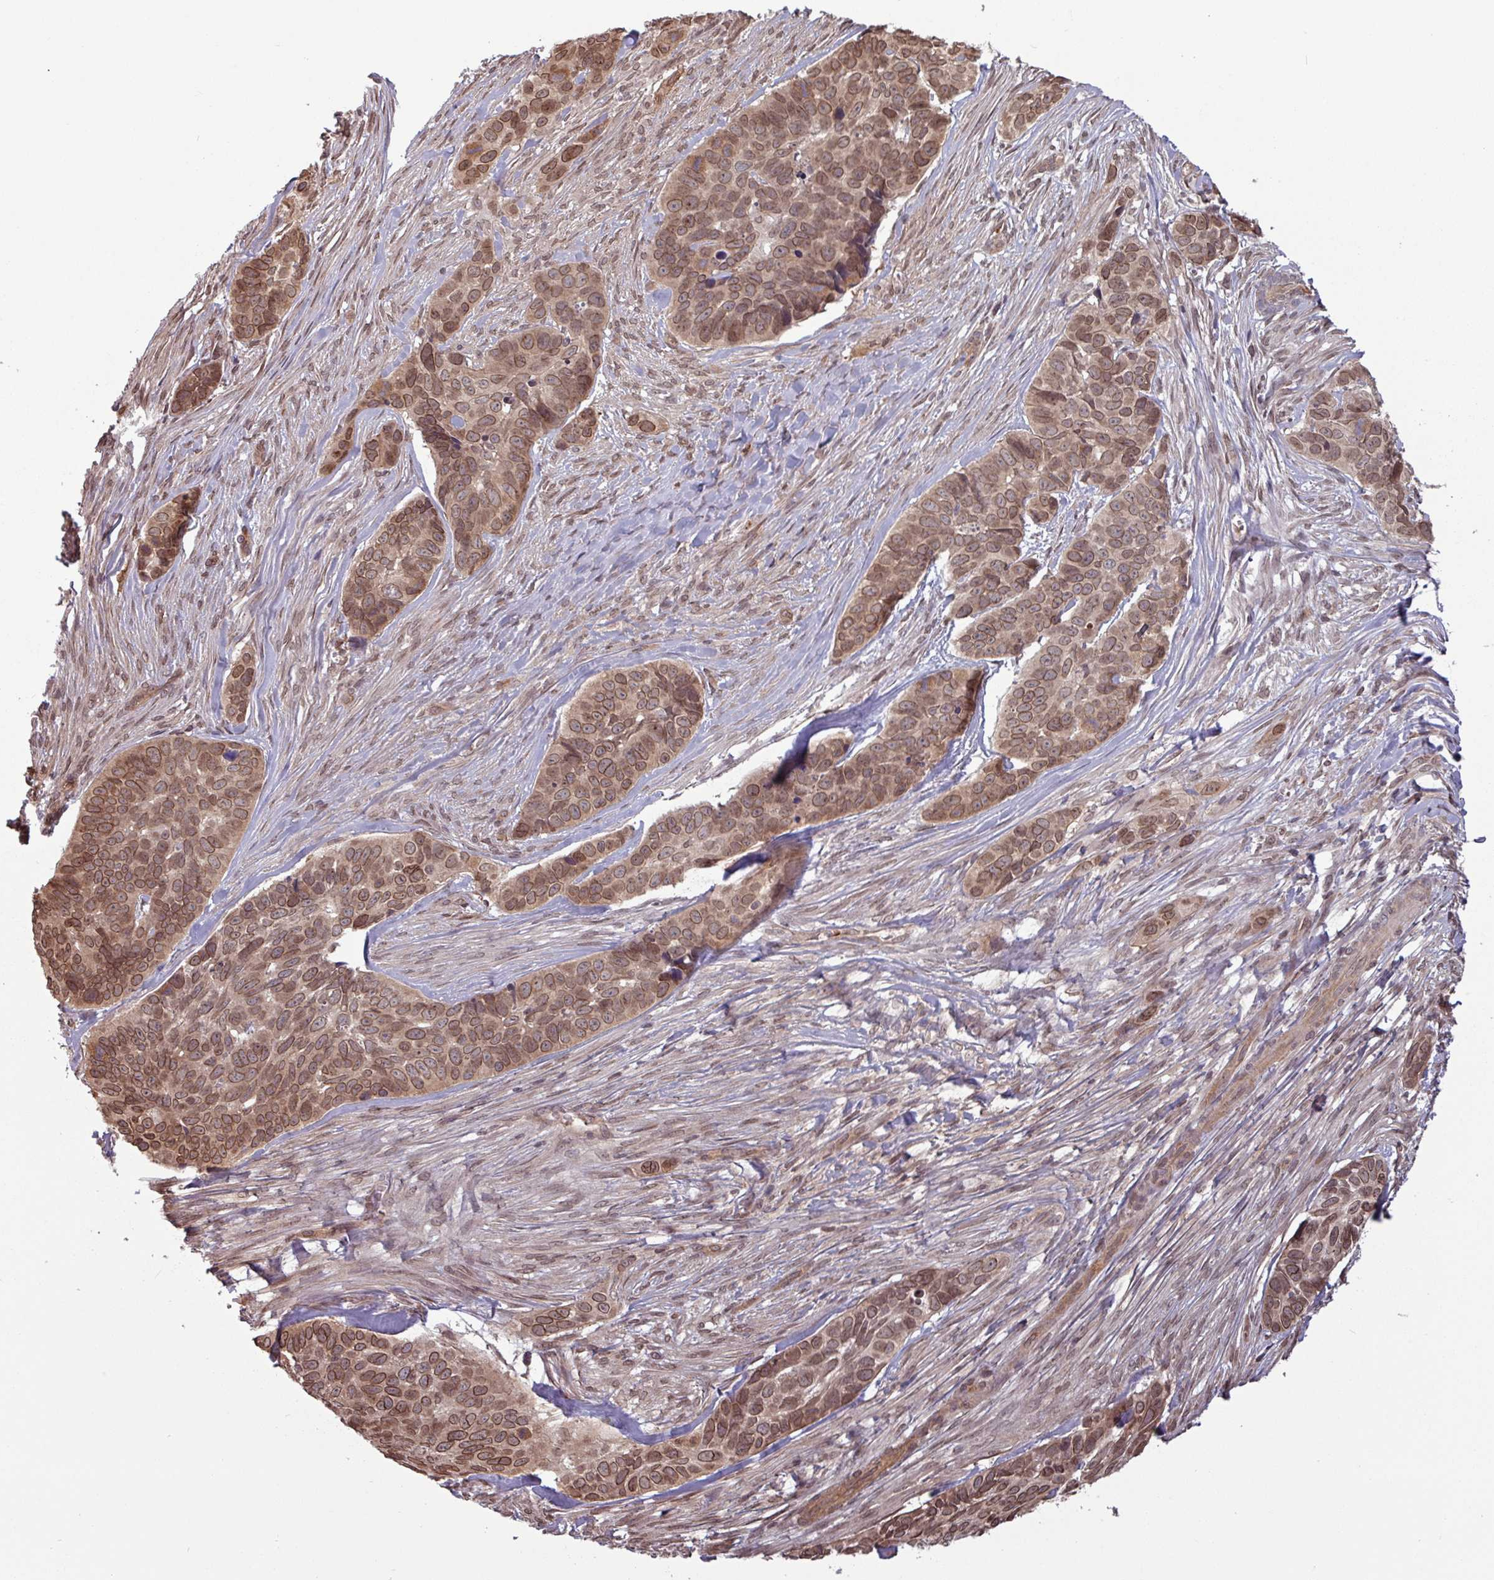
{"staining": {"intensity": "moderate", "quantity": ">75%", "location": "cytoplasmic/membranous,nuclear"}, "tissue": "skin cancer", "cell_type": "Tumor cells", "image_type": "cancer", "snomed": [{"axis": "morphology", "description": "Basal cell carcinoma"}, {"axis": "topography", "description": "Skin"}], "caption": "Skin cancer was stained to show a protein in brown. There is medium levels of moderate cytoplasmic/membranous and nuclear staining in about >75% of tumor cells. (DAB (3,3'-diaminobenzidine) IHC, brown staining for protein, blue staining for nuclei).", "gene": "RBM4B", "patient": {"sex": "female", "age": 82}}